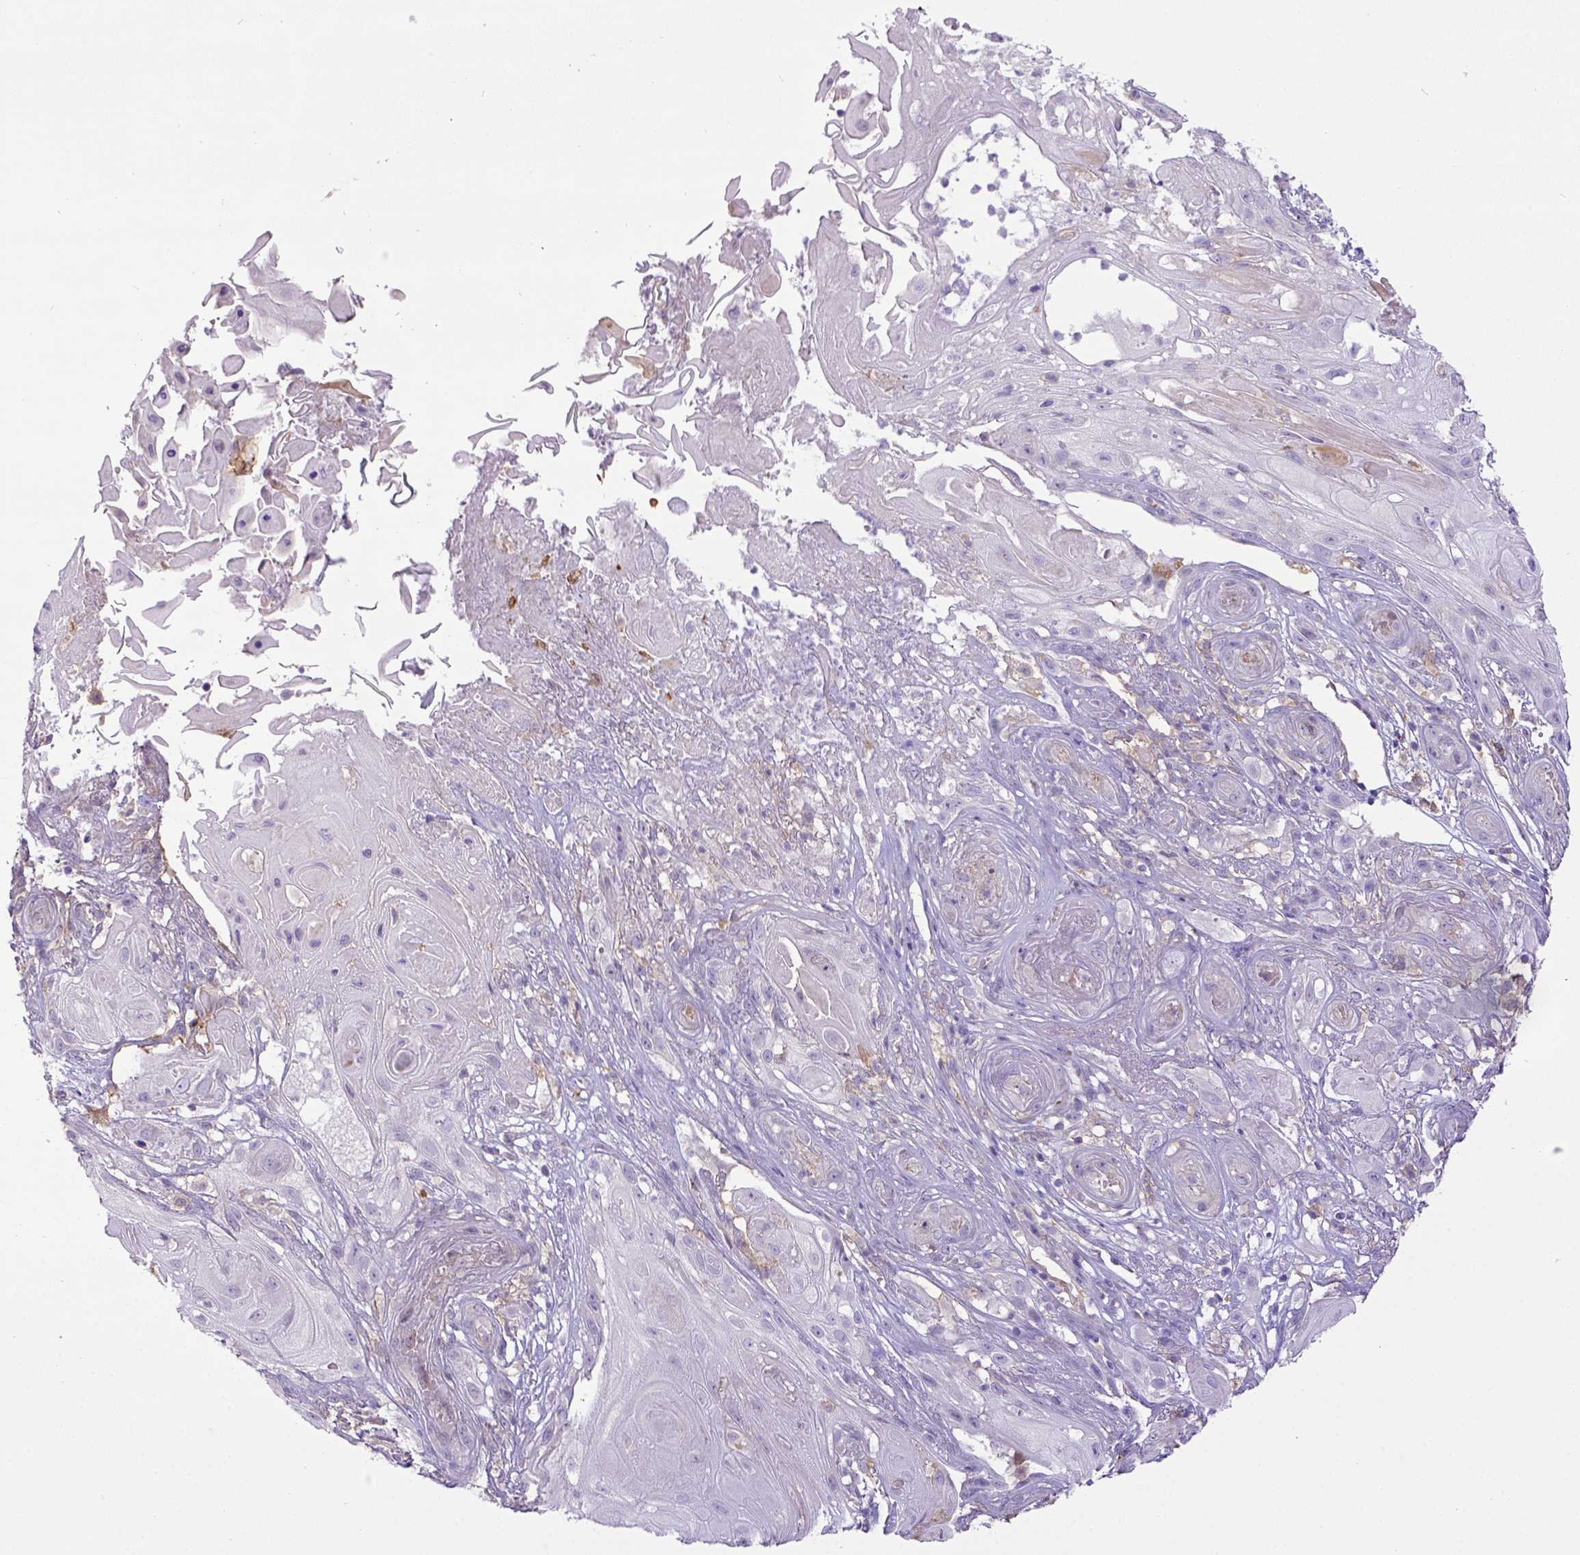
{"staining": {"intensity": "negative", "quantity": "none", "location": "none"}, "tissue": "skin cancer", "cell_type": "Tumor cells", "image_type": "cancer", "snomed": [{"axis": "morphology", "description": "Squamous cell carcinoma, NOS"}, {"axis": "topography", "description": "Skin"}], "caption": "This is an IHC histopathology image of skin cancer (squamous cell carcinoma). There is no positivity in tumor cells.", "gene": "CD40", "patient": {"sex": "male", "age": 62}}